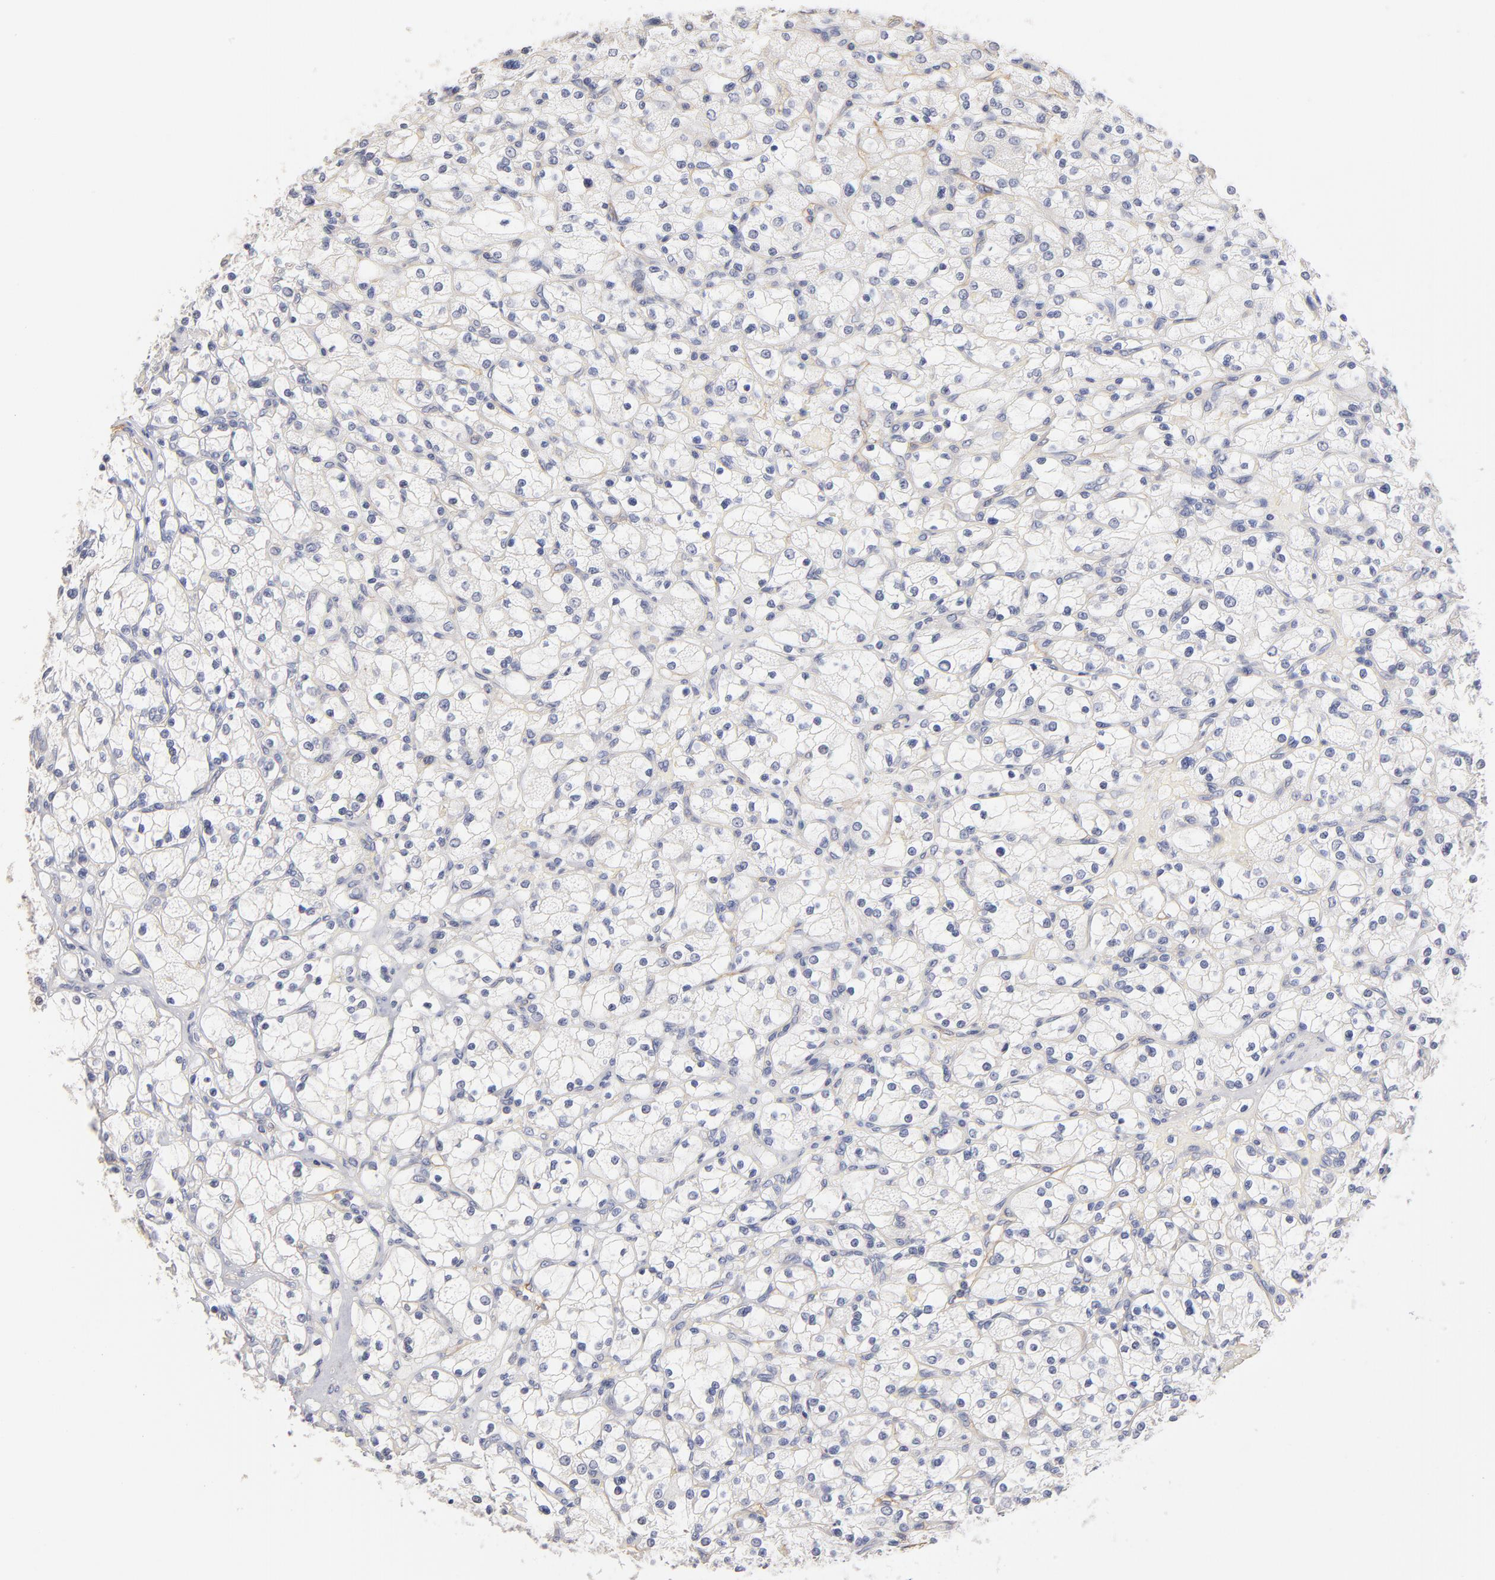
{"staining": {"intensity": "negative", "quantity": "none", "location": "none"}, "tissue": "renal cancer", "cell_type": "Tumor cells", "image_type": "cancer", "snomed": [{"axis": "morphology", "description": "Adenocarcinoma, NOS"}, {"axis": "topography", "description": "Kidney"}], "caption": "This is an immunohistochemistry photomicrograph of renal cancer (adenocarcinoma). There is no expression in tumor cells.", "gene": "ITGA8", "patient": {"sex": "female", "age": 83}}